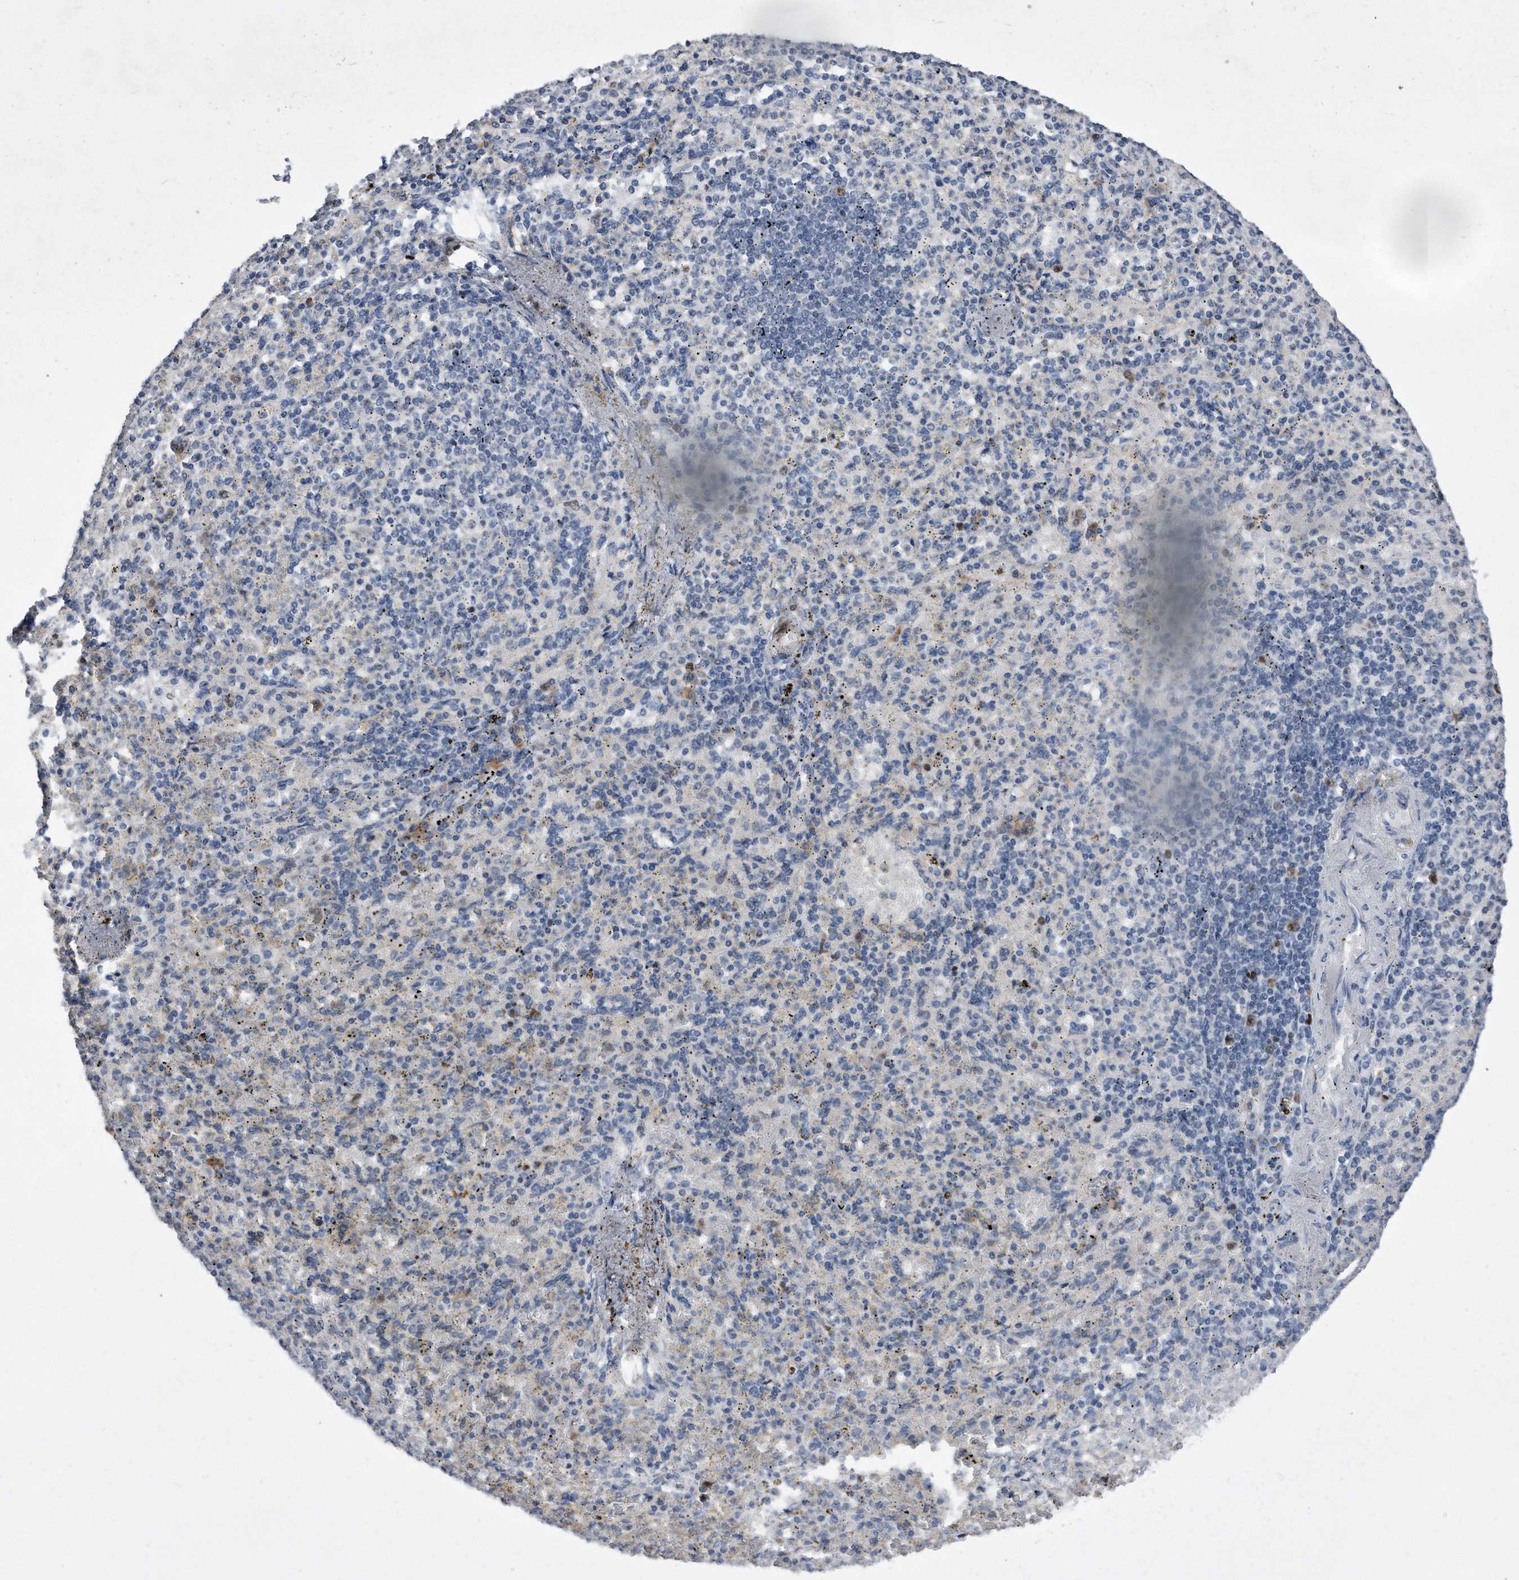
{"staining": {"intensity": "negative", "quantity": "none", "location": "none"}, "tissue": "spleen", "cell_type": "Cells in red pulp", "image_type": "normal", "snomed": [{"axis": "morphology", "description": "Normal tissue, NOS"}, {"axis": "topography", "description": "Spleen"}], "caption": "The micrograph demonstrates no staining of cells in red pulp in unremarkable spleen.", "gene": "PCNA", "patient": {"sex": "female", "age": 74}}